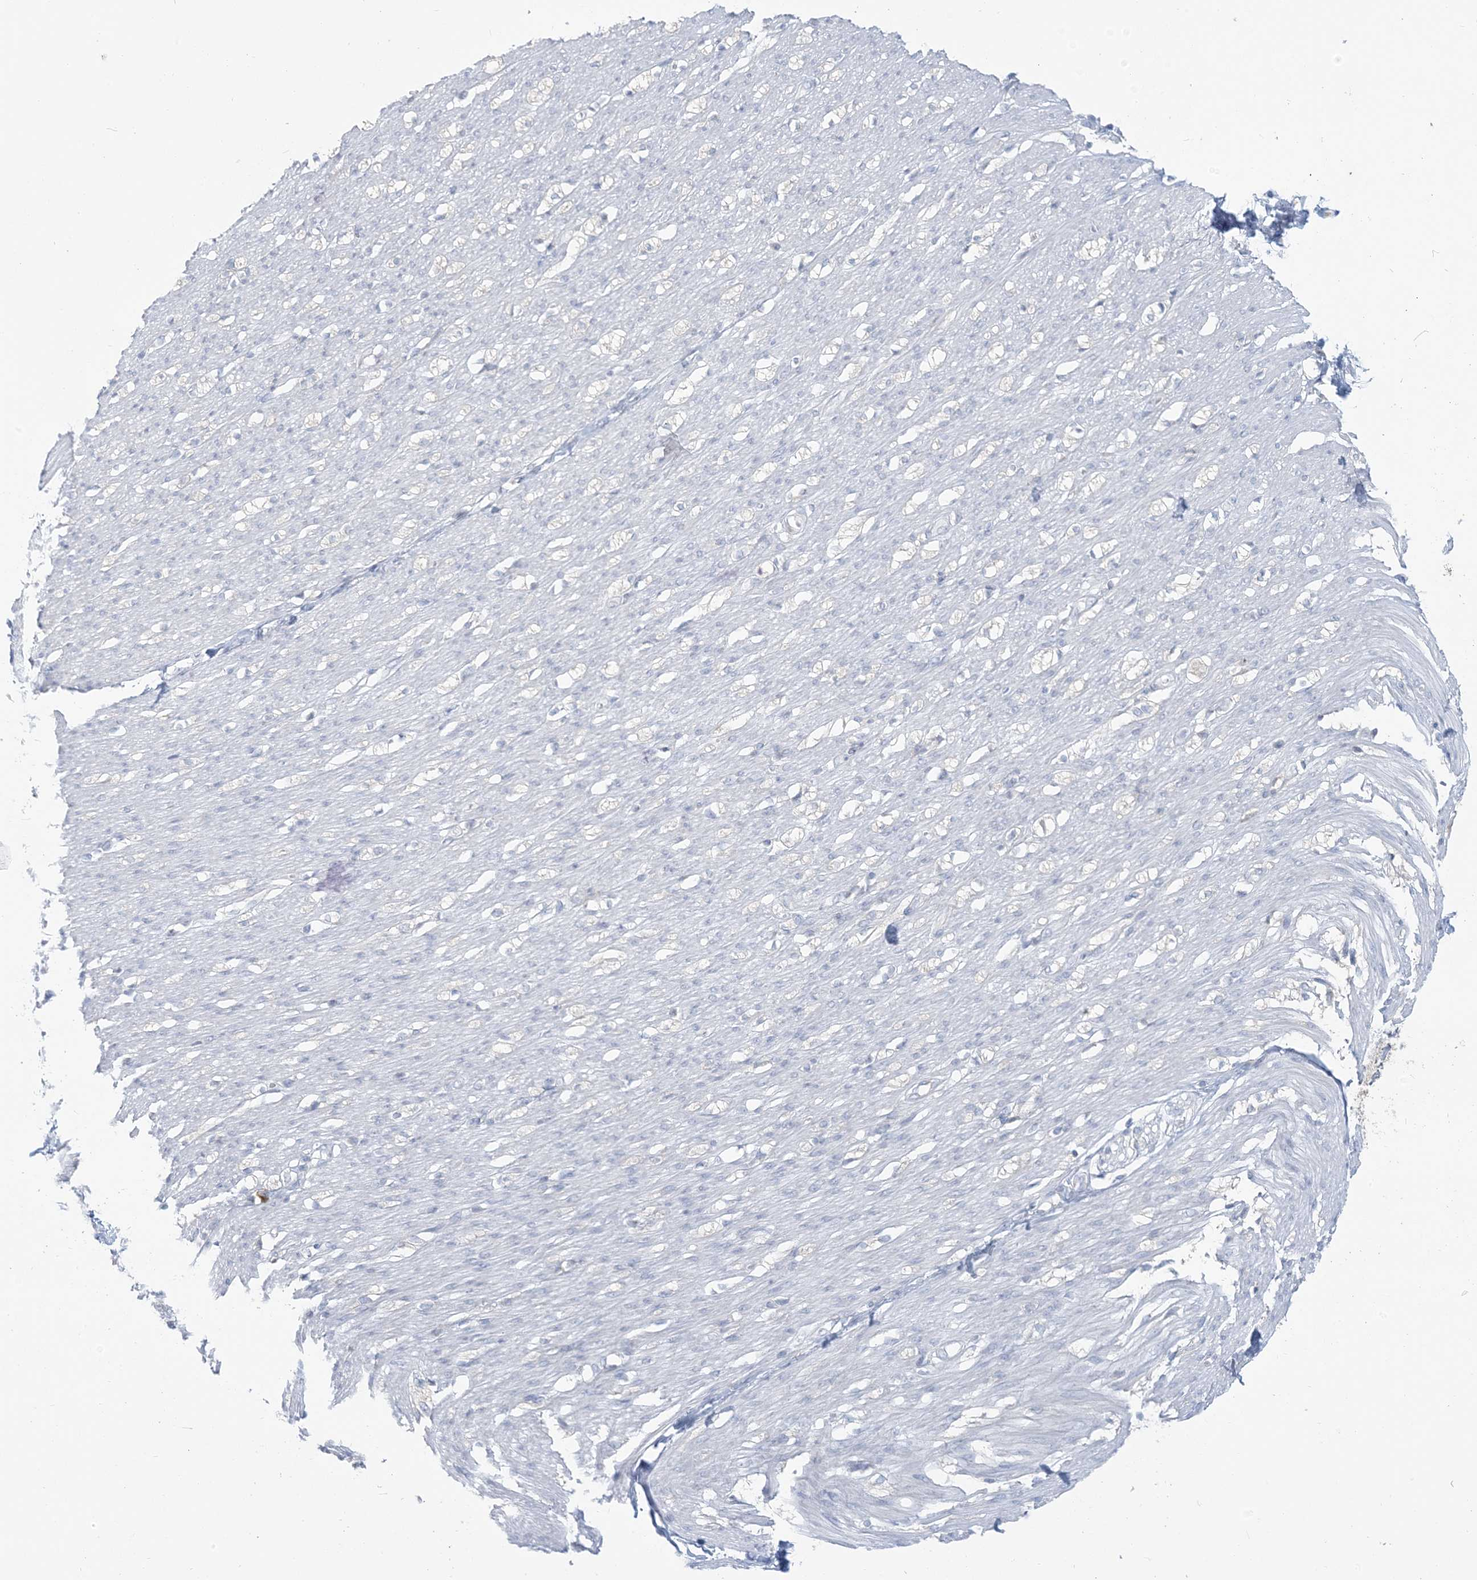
{"staining": {"intensity": "negative", "quantity": "none", "location": "none"}, "tissue": "smooth muscle", "cell_type": "Smooth muscle cells", "image_type": "normal", "snomed": [{"axis": "morphology", "description": "Normal tissue, NOS"}, {"axis": "morphology", "description": "Adenocarcinoma, NOS"}, {"axis": "topography", "description": "Colon"}, {"axis": "topography", "description": "Peripheral nerve tissue"}], "caption": "DAB (3,3'-diaminobenzidine) immunohistochemical staining of benign human smooth muscle shows no significant positivity in smooth muscle cells.", "gene": "SCML1", "patient": {"sex": "male", "age": 14}}